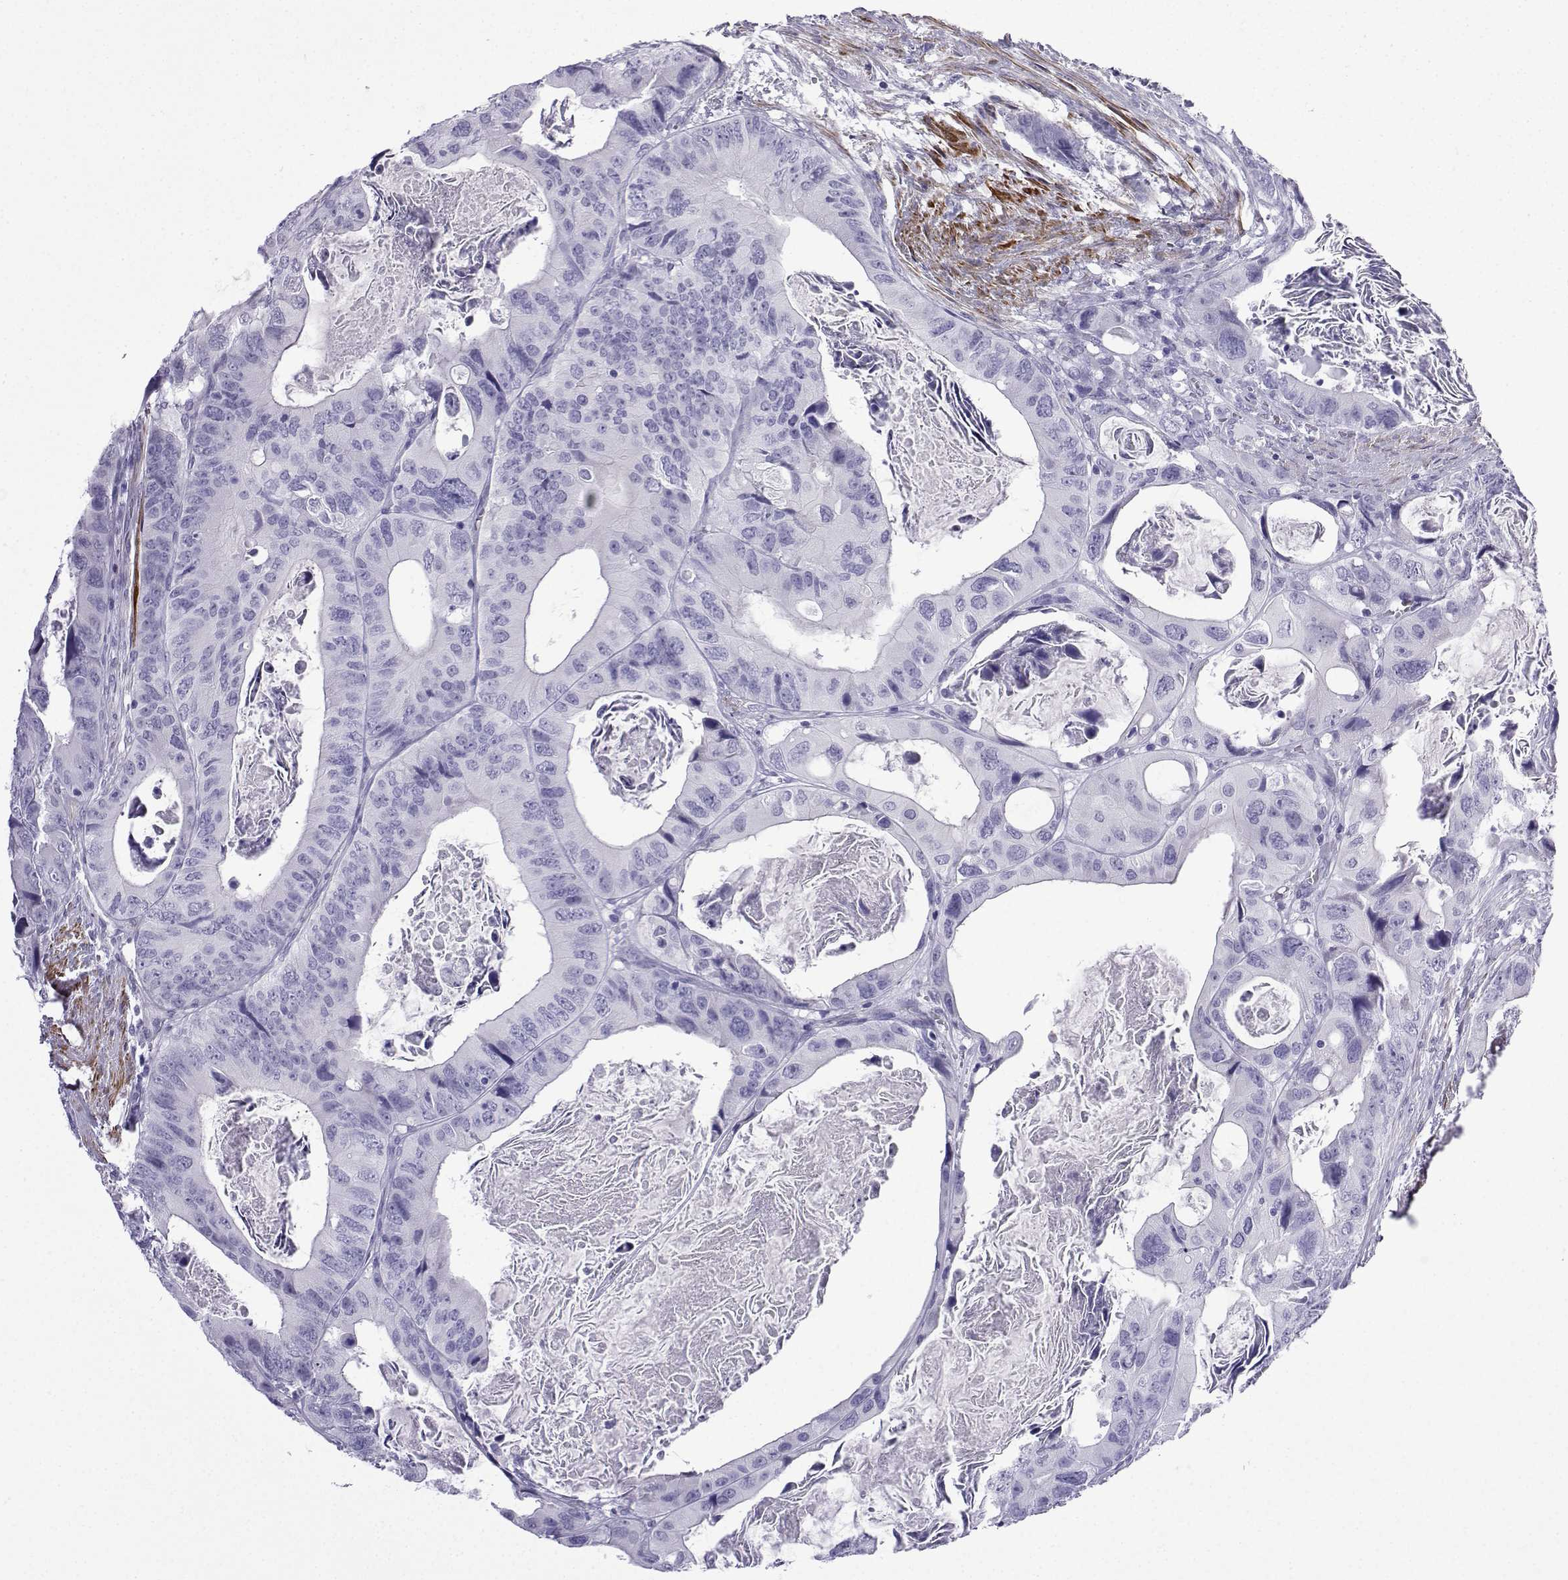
{"staining": {"intensity": "negative", "quantity": "none", "location": "none"}, "tissue": "colorectal cancer", "cell_type": "Tumor cells", "image_type": "cancer", "snomed": [{"axis": "morphology", "description": "Adenocarcinoma, NOS"}, {"axis": "topography", "description": "Rectum"}], "caption": "Photomicrograph shows no protein staining in tumor cells of colorectal adenocarcinoma tissue. (DAB immunohistochemistry (IHC) with hematoxylin counter stain).", "gene": "KCNF1", "patient": {"sex": "male", "age": 64}}